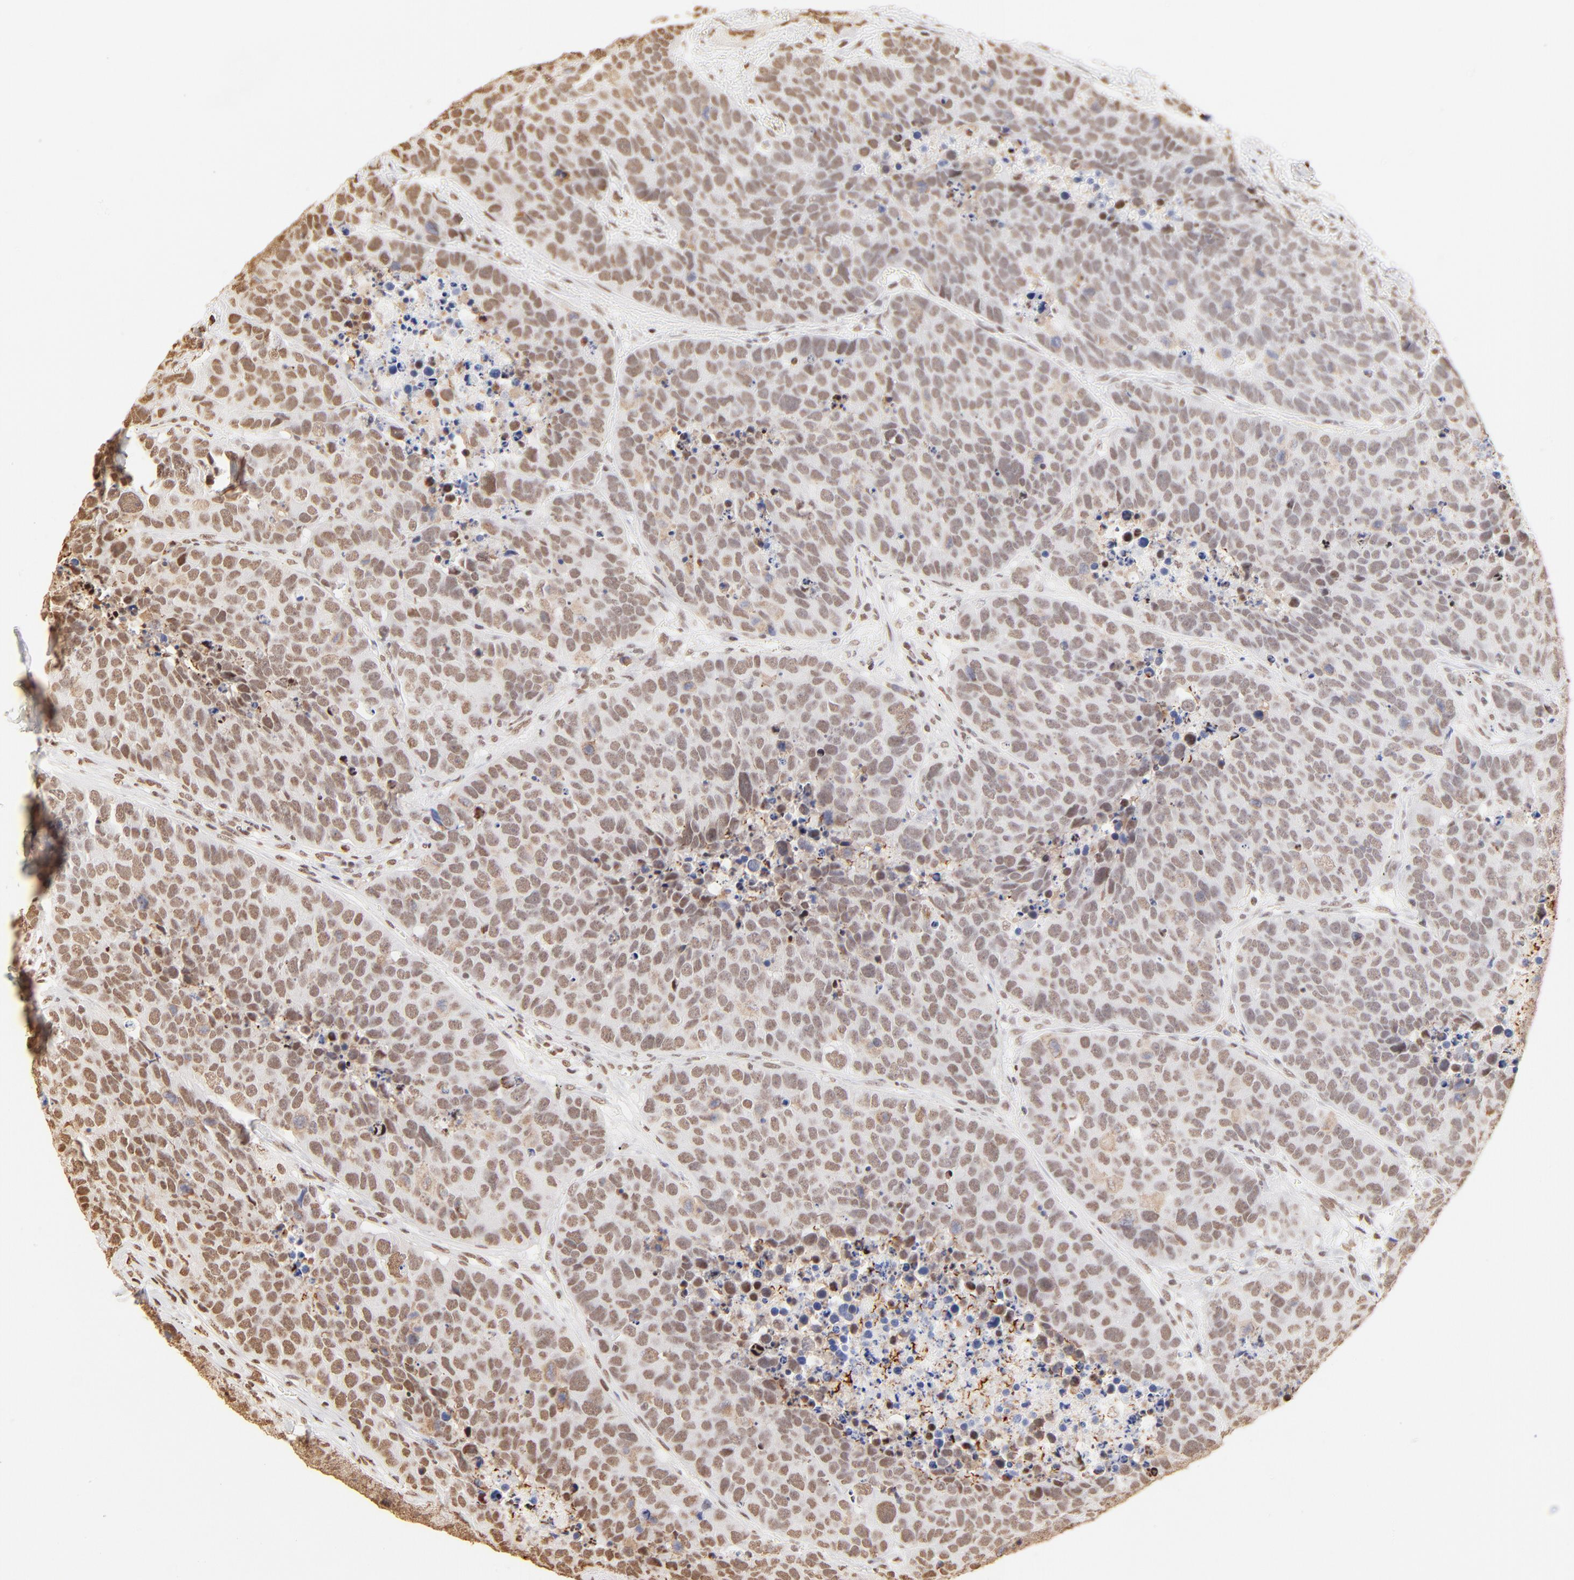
{"staining": {"intensity": "weak", "quantity": ">75%", "location": "nuclear"}, "tissue": "carcinoid", "cell_type": "Tumor cells", "image_type": "cancer", "snomed": [{"axis": "morphology", "description": "Carcinoid, malignant, NOS"}, {"axis": "topography", "description": "Lung"}], "caption": "A high-resolution photomicrograph shows IHC staining of carcinoid (malignant), which reveals weak nuclear positivity in approximately >75% of tumor cells.", "gene": "ZNF540", "patient": {"sex": "male", "age": 60}}